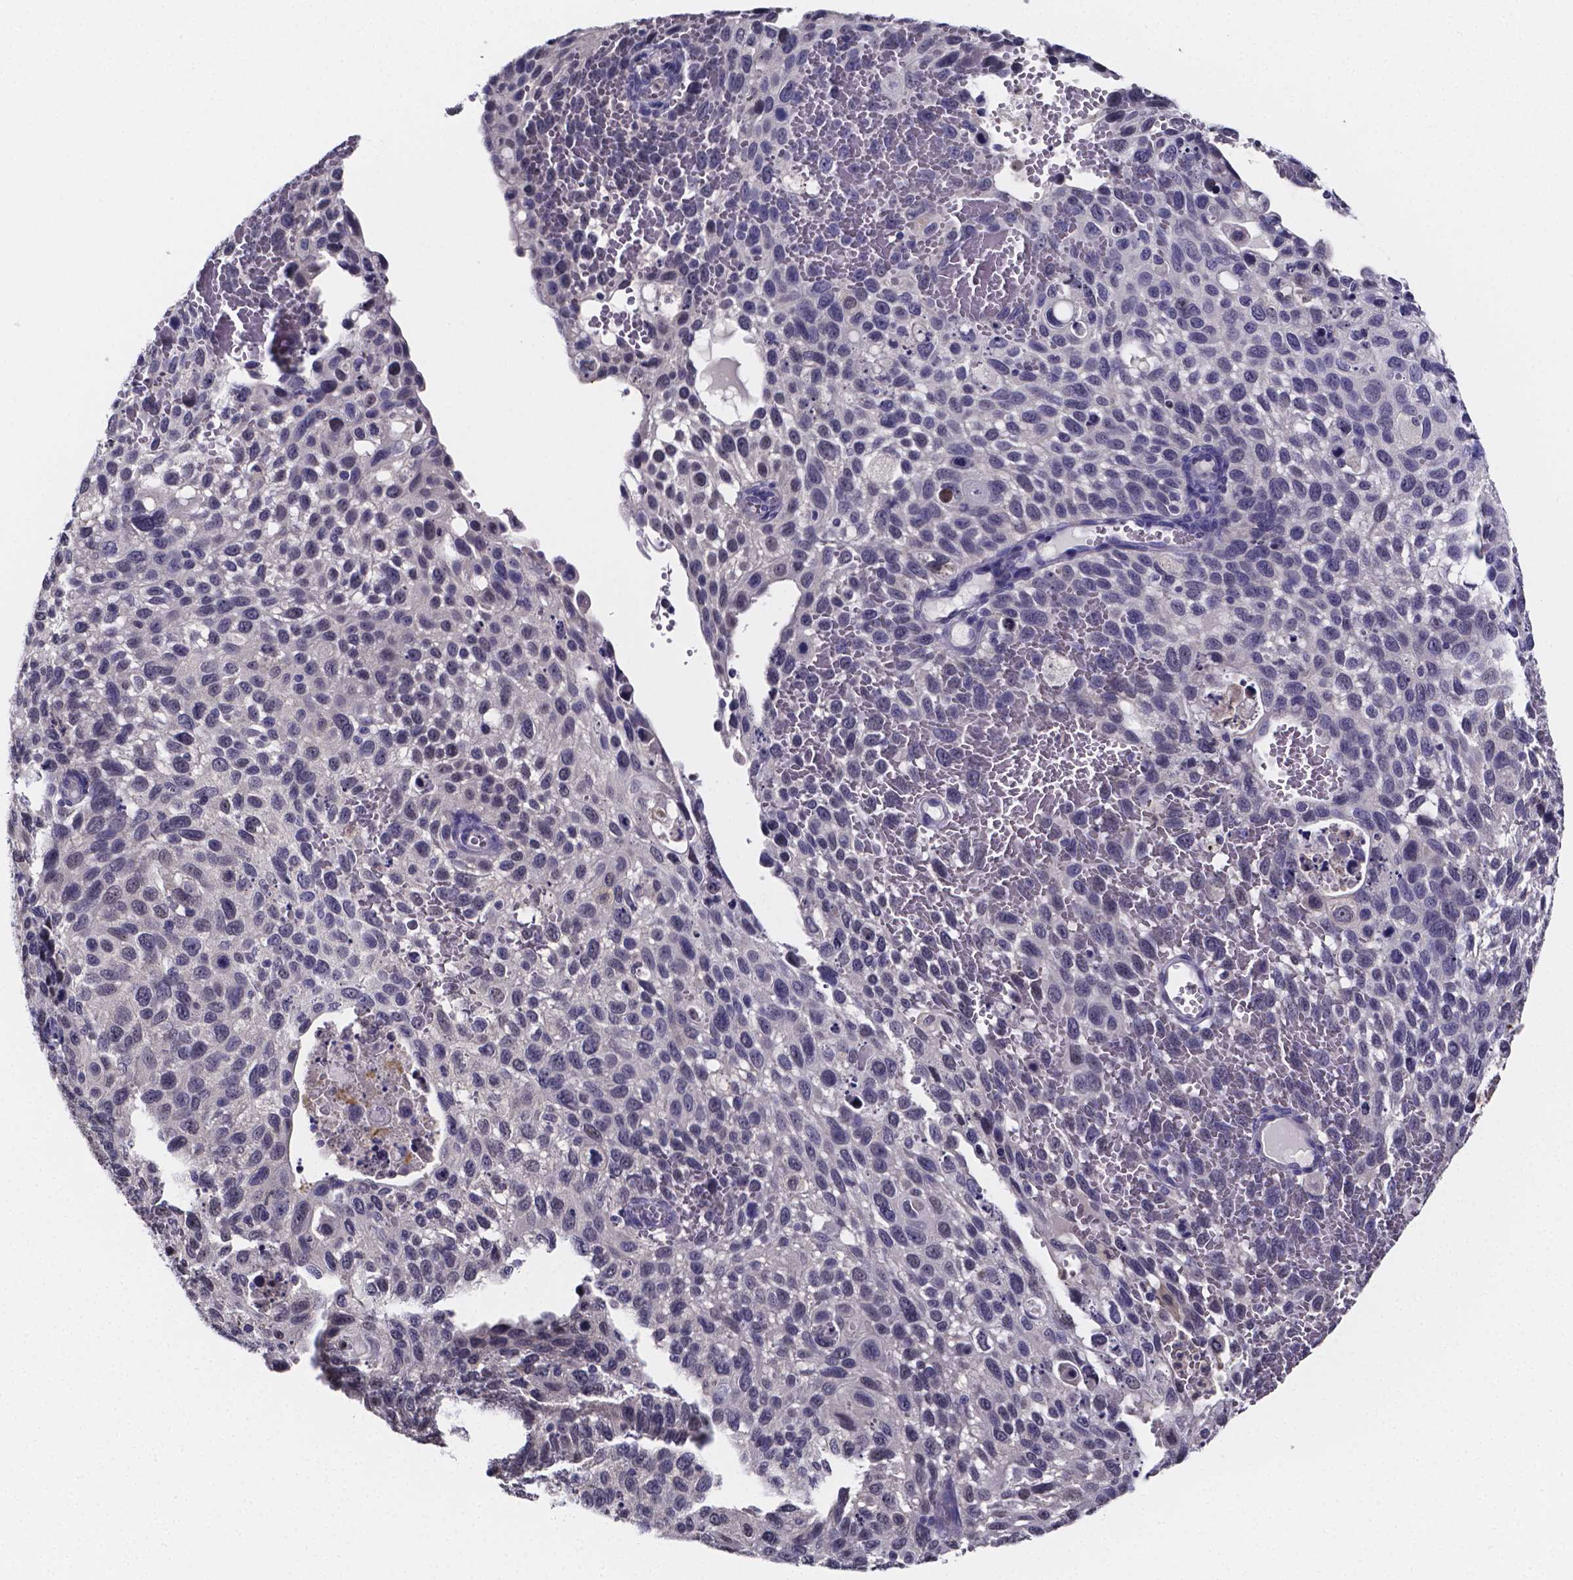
{"staining": {"intensity": "negative", "quantity": "none", "location": "none"}, "tissue": "cervical cancer", "cell_type": "Tumor cells", "image_type": "cancer", "snomed": [{"axis": "morphology", "description": "Squamous cell carcinoma, NOS"}, {"axis": "topography", "description": "Cervix"}], "caption": "Tumor cells show no significant protein expression in cervical squamous cell carcinoma. (Immunohistochemistry, brightfield microscopy, high magnification).", "gene": "IZUMO1", "patient": {"sex": "female", "age": 70}}